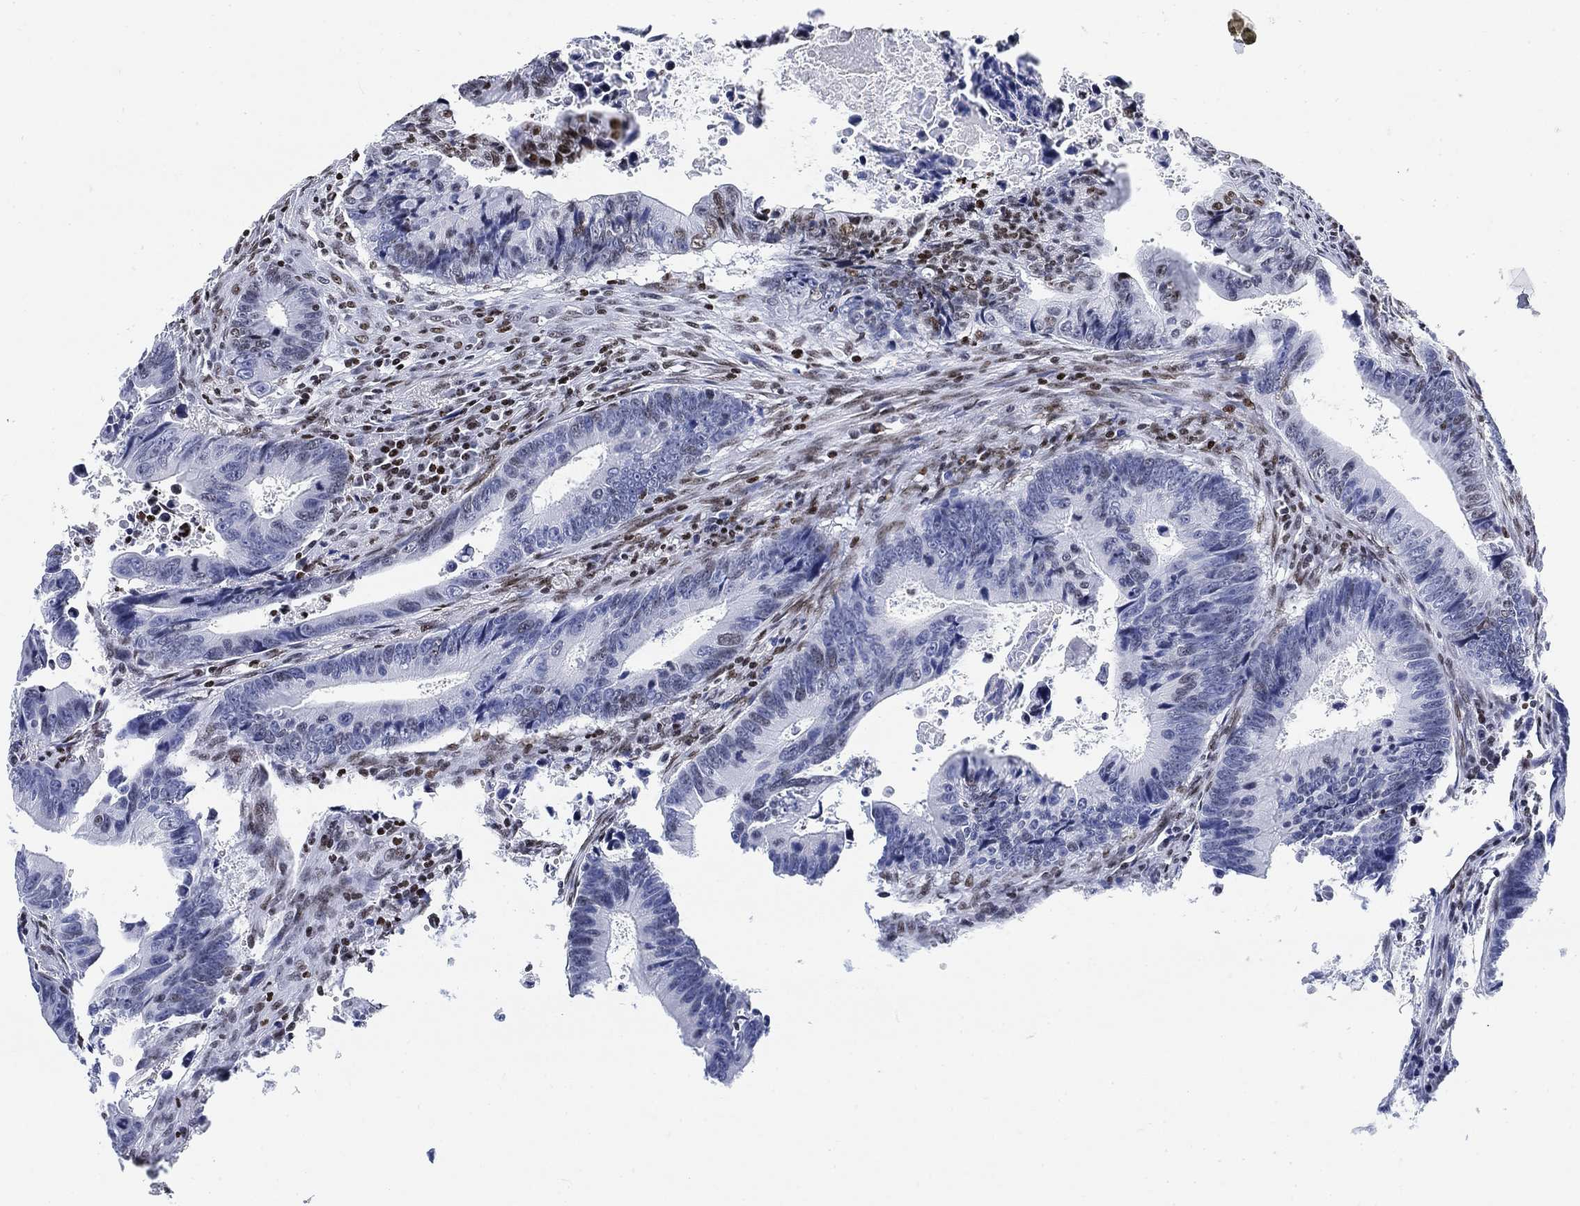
{"staining": {"intensity": "negative", "quantity": "none", "location": "none"}, "tissue": "colorectal cancer", "cell_type": "Tumor cells", "image_type": "cancer", "snomed": [{"axis": "morphology", "description": "Adenocarcinoma, NOS"}, {"axis": "topography", "description": "Colon"}], "caption": "IHC histopathology image of neoplastic tissue: adenocarcinoma (colorectal) stained with DAB (3,3'-diaminobenzidine) shows no significant protein staining in tumor cells. (DAB immunohistochemistry with hematoxylin counter stain).", "gene": "H1-10", "patient": {"sex": "female", "age": 87}}